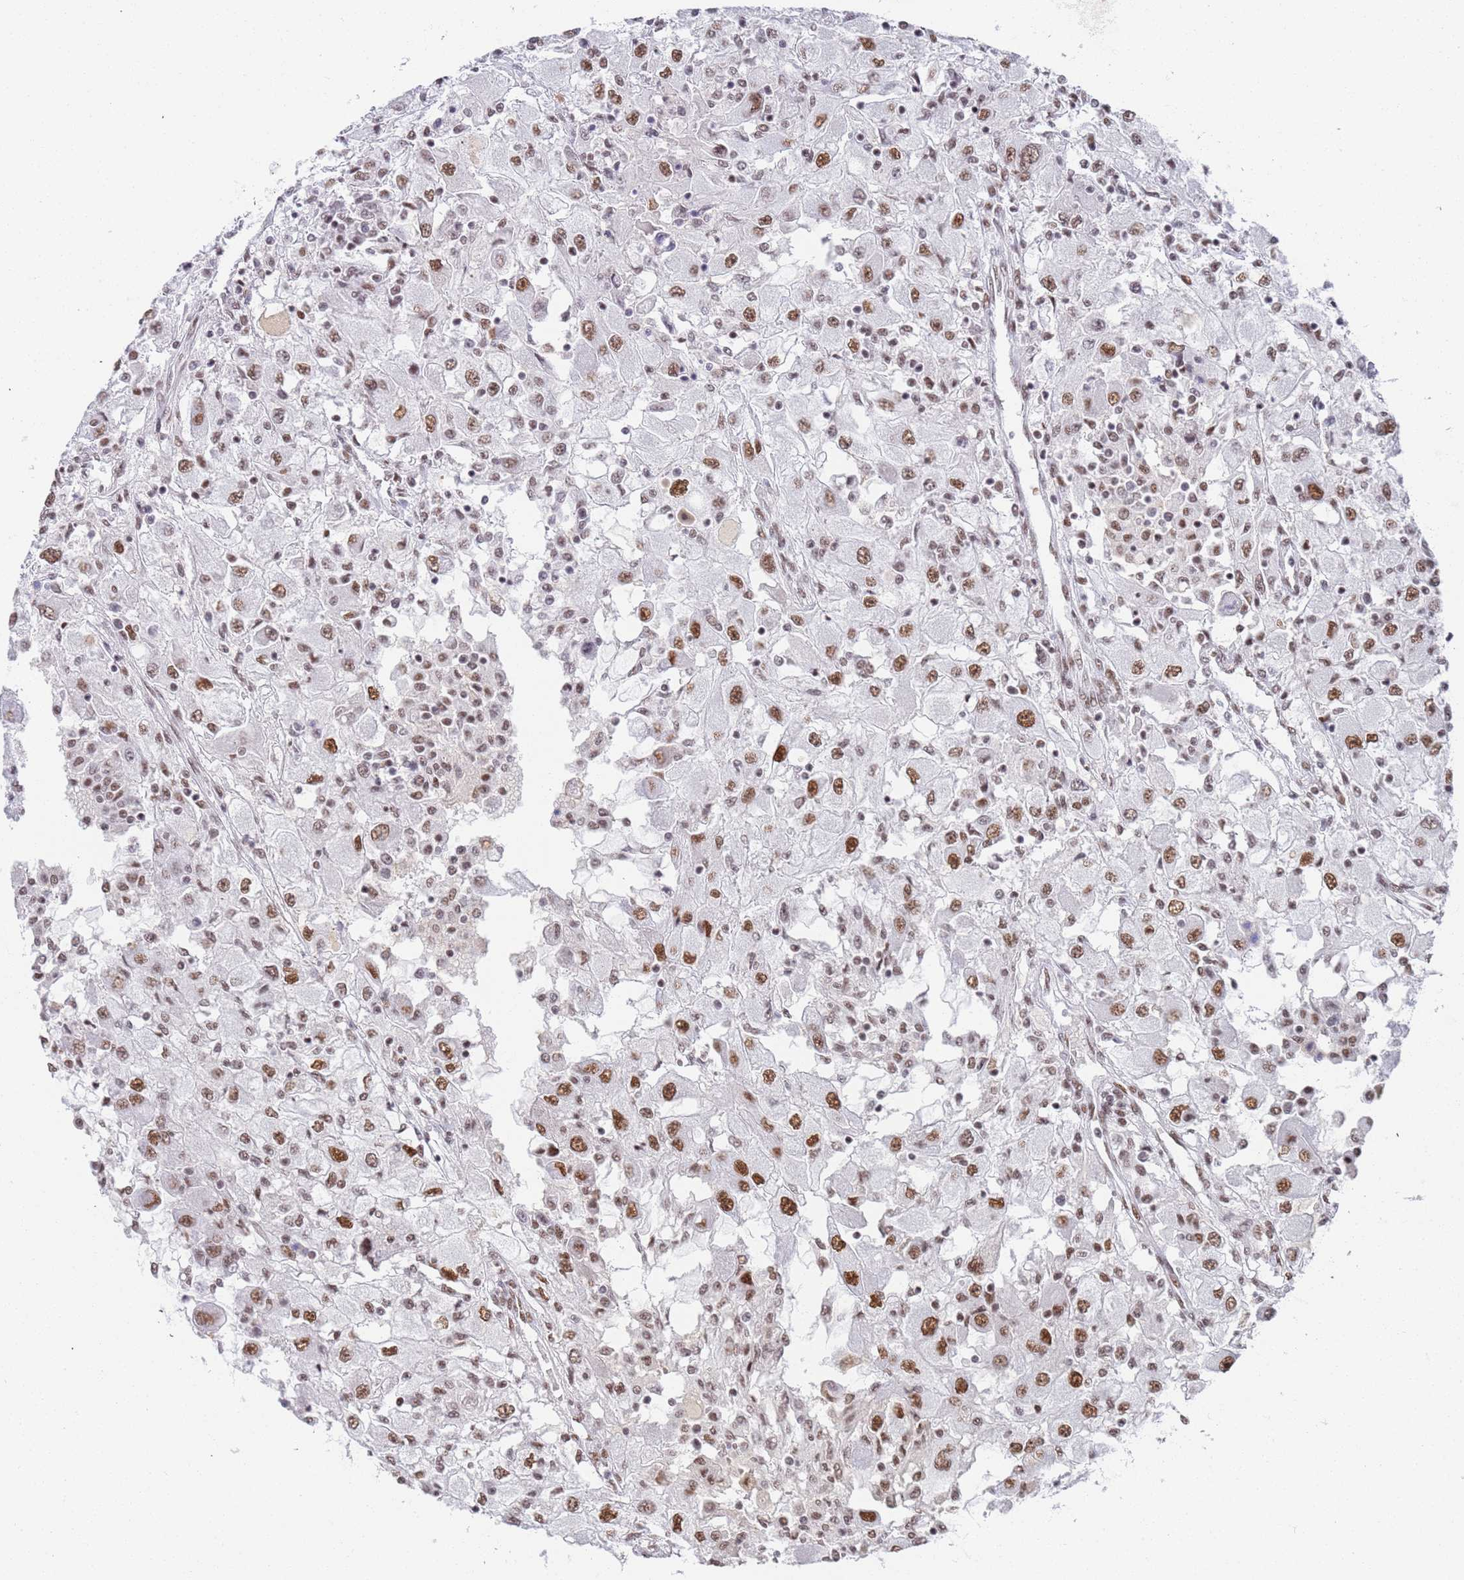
{"staining": {"intensity": "moderate", "quantity": ">75%", "location": "nuclear"}, "tissue": "renal cancer", "cell_type": "Tumor cells", "image_type": "cancer", "snomed": [{"axis": "morphology", "description": "Adenocarcinoma, NOS"}, {"axis": "topography", "description": "Kidney"}], "caption": "Immunohistochemical staining of adenocarcinoma (renal) shows moderate nuclear protein staining in approximately >75% of tumor cells.", "gene": "AKAP8L", "patient": {"sex": "female", "age": 67}}